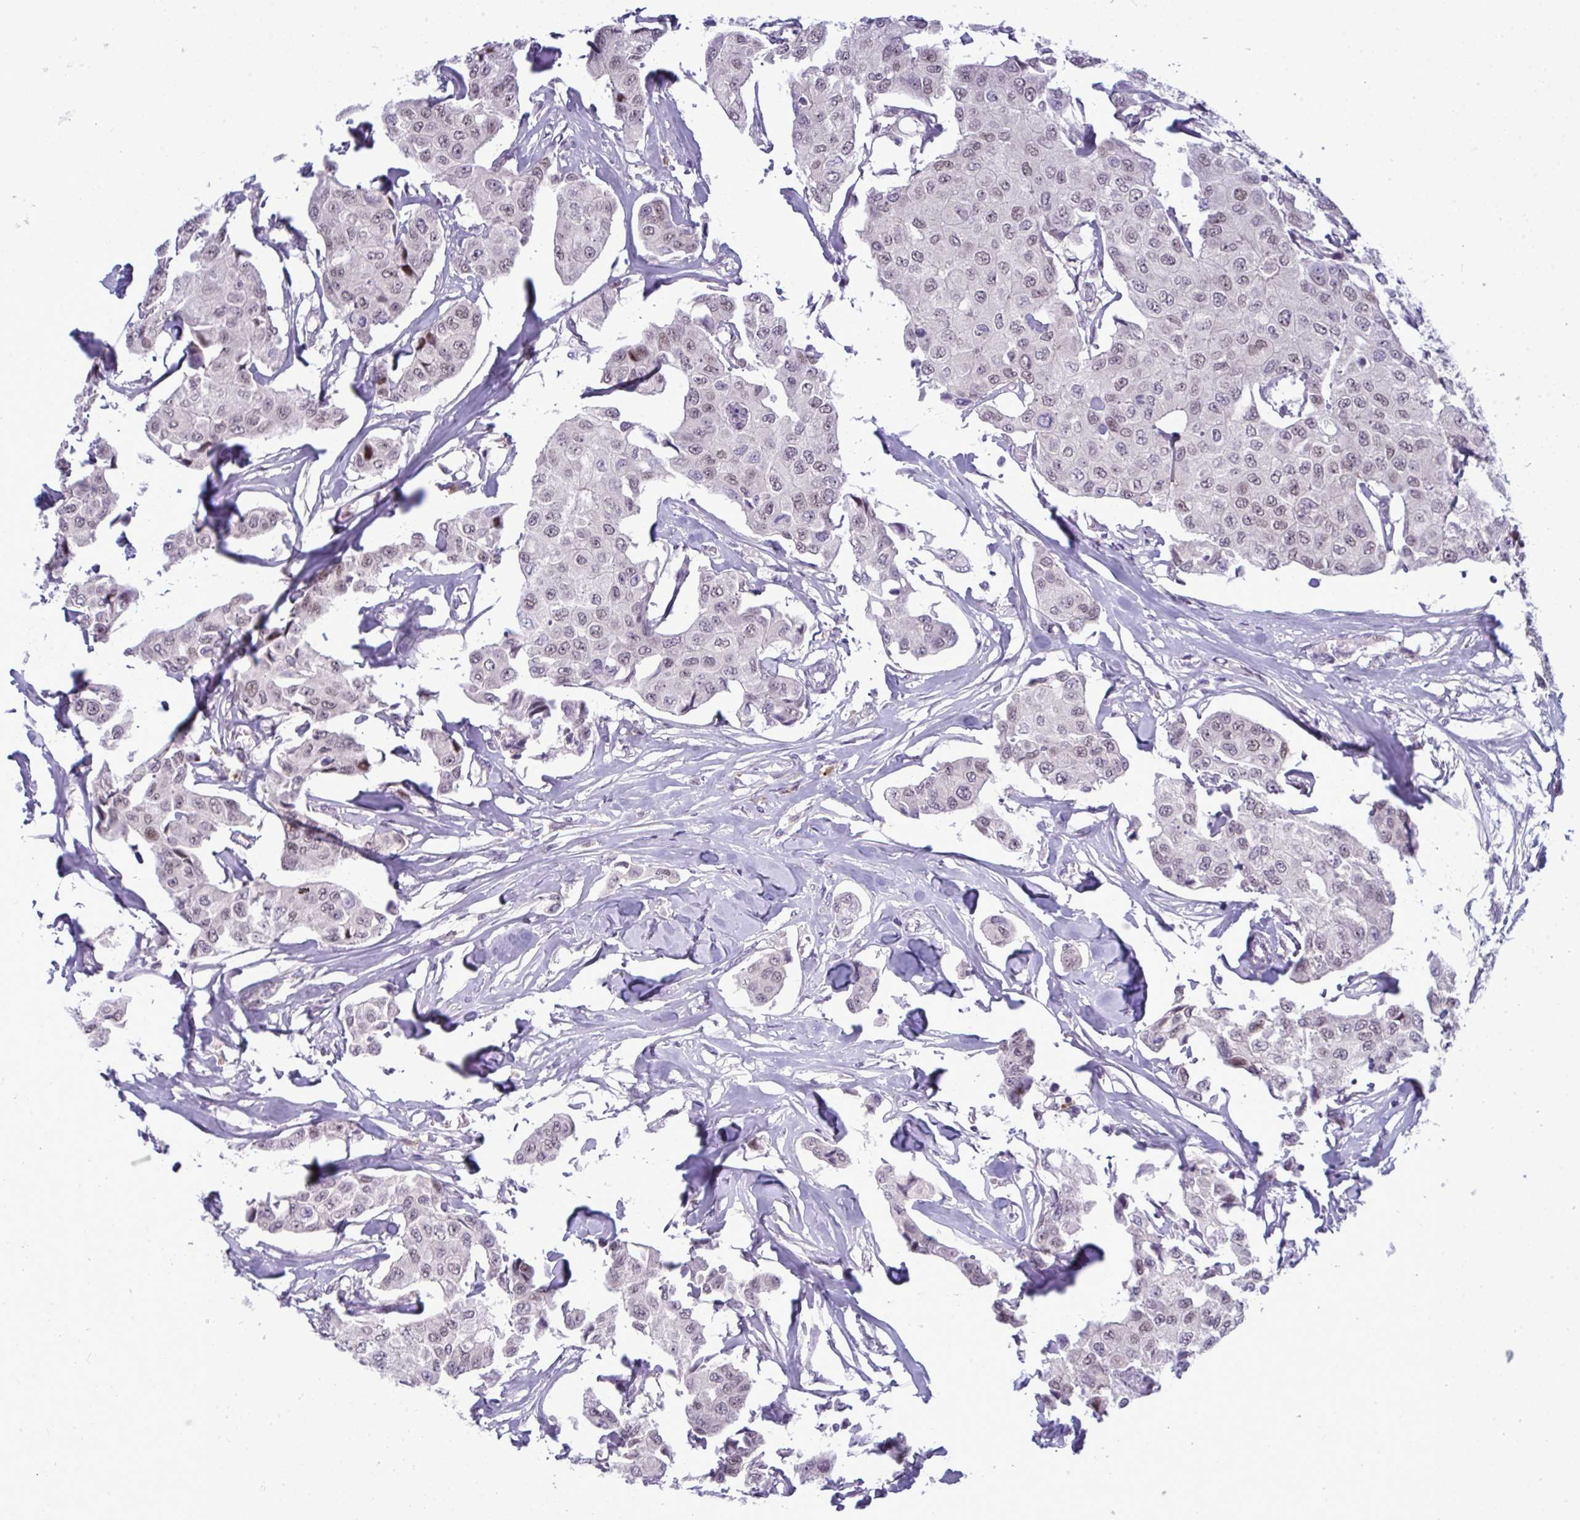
{"staining": {"intensity": "moderate", "quantity": "<25%", "location": "nuclear"}, "tissue": "breast cancer", "cell_type": "Tumor cells", "image_type": "cancer", "snomed": [{"axis": "morphology", "description": "Duct carcinoma"}, {"axis": "topography", "description": "Breast"}, {"axis": "topography", "description": "Lymph node"}], "caption": "Immunohistochemical staining of breast cancer (invasive ductal carcinoma) displays low levels of moderate nuclear protein staining in approximately <25% of tumor cells.", "gene": "TAB1", "patient": {"sex": "female", "age": 80}}